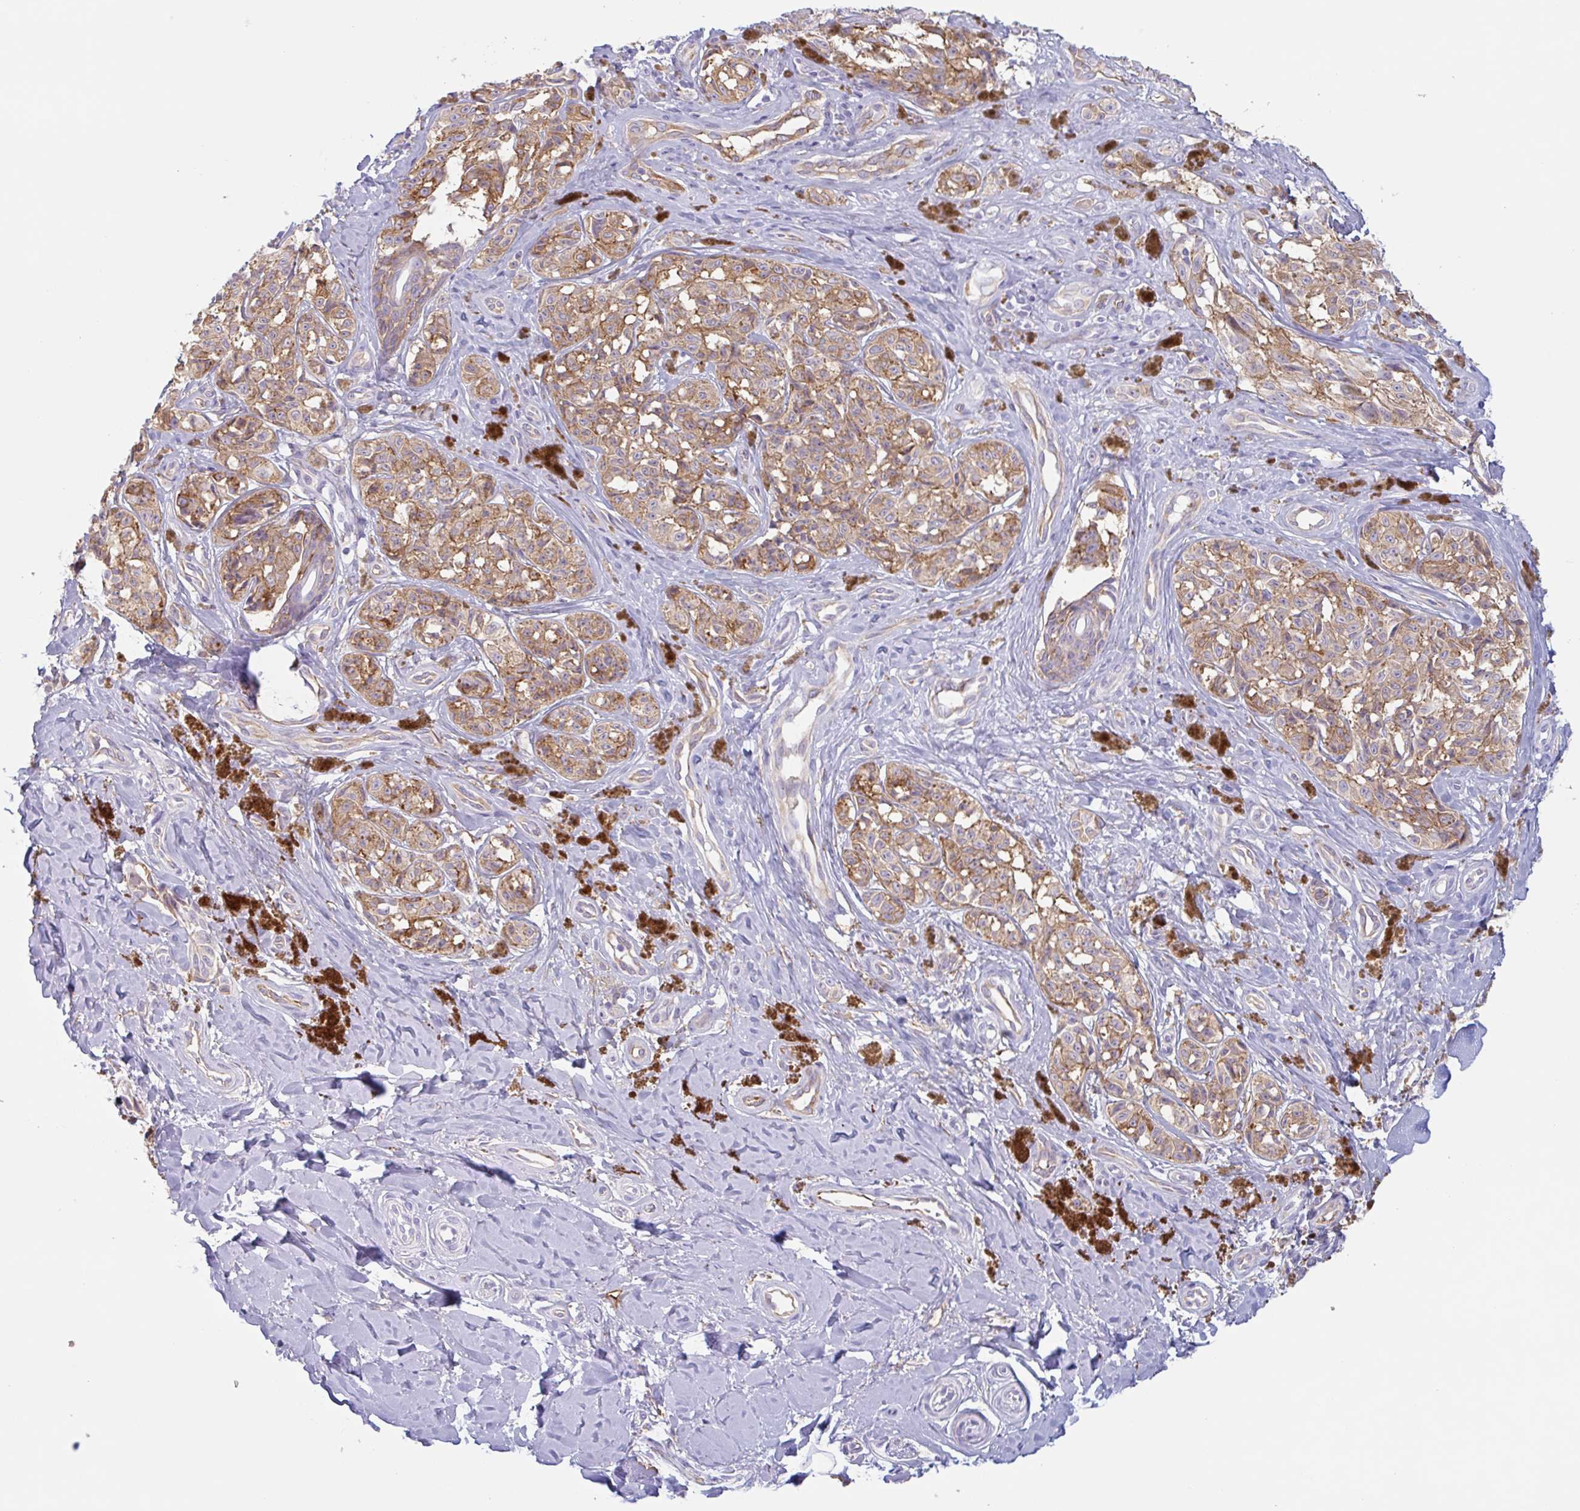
{"staining": {"intensity": "moderate", "quantity": ">75%", "location": "cytoplasmic/membranous"}, "tissue": "melanoma", "cell_type": "Tumor cells", "image_type": "cancer", "snomed": [{"axis": "morphology", "description": "Malignant melanoma, NOS"}, {"axis": "topography", "description": "Skin"}], "caption": "Immunohistochemical staining of human melanoma demonstrates moderate cytoplasmic/membranous protein positivity in approximately >75% of tumor cells.", "gene": "MYH10", "patient": {"sex": "female", "age": 65}}